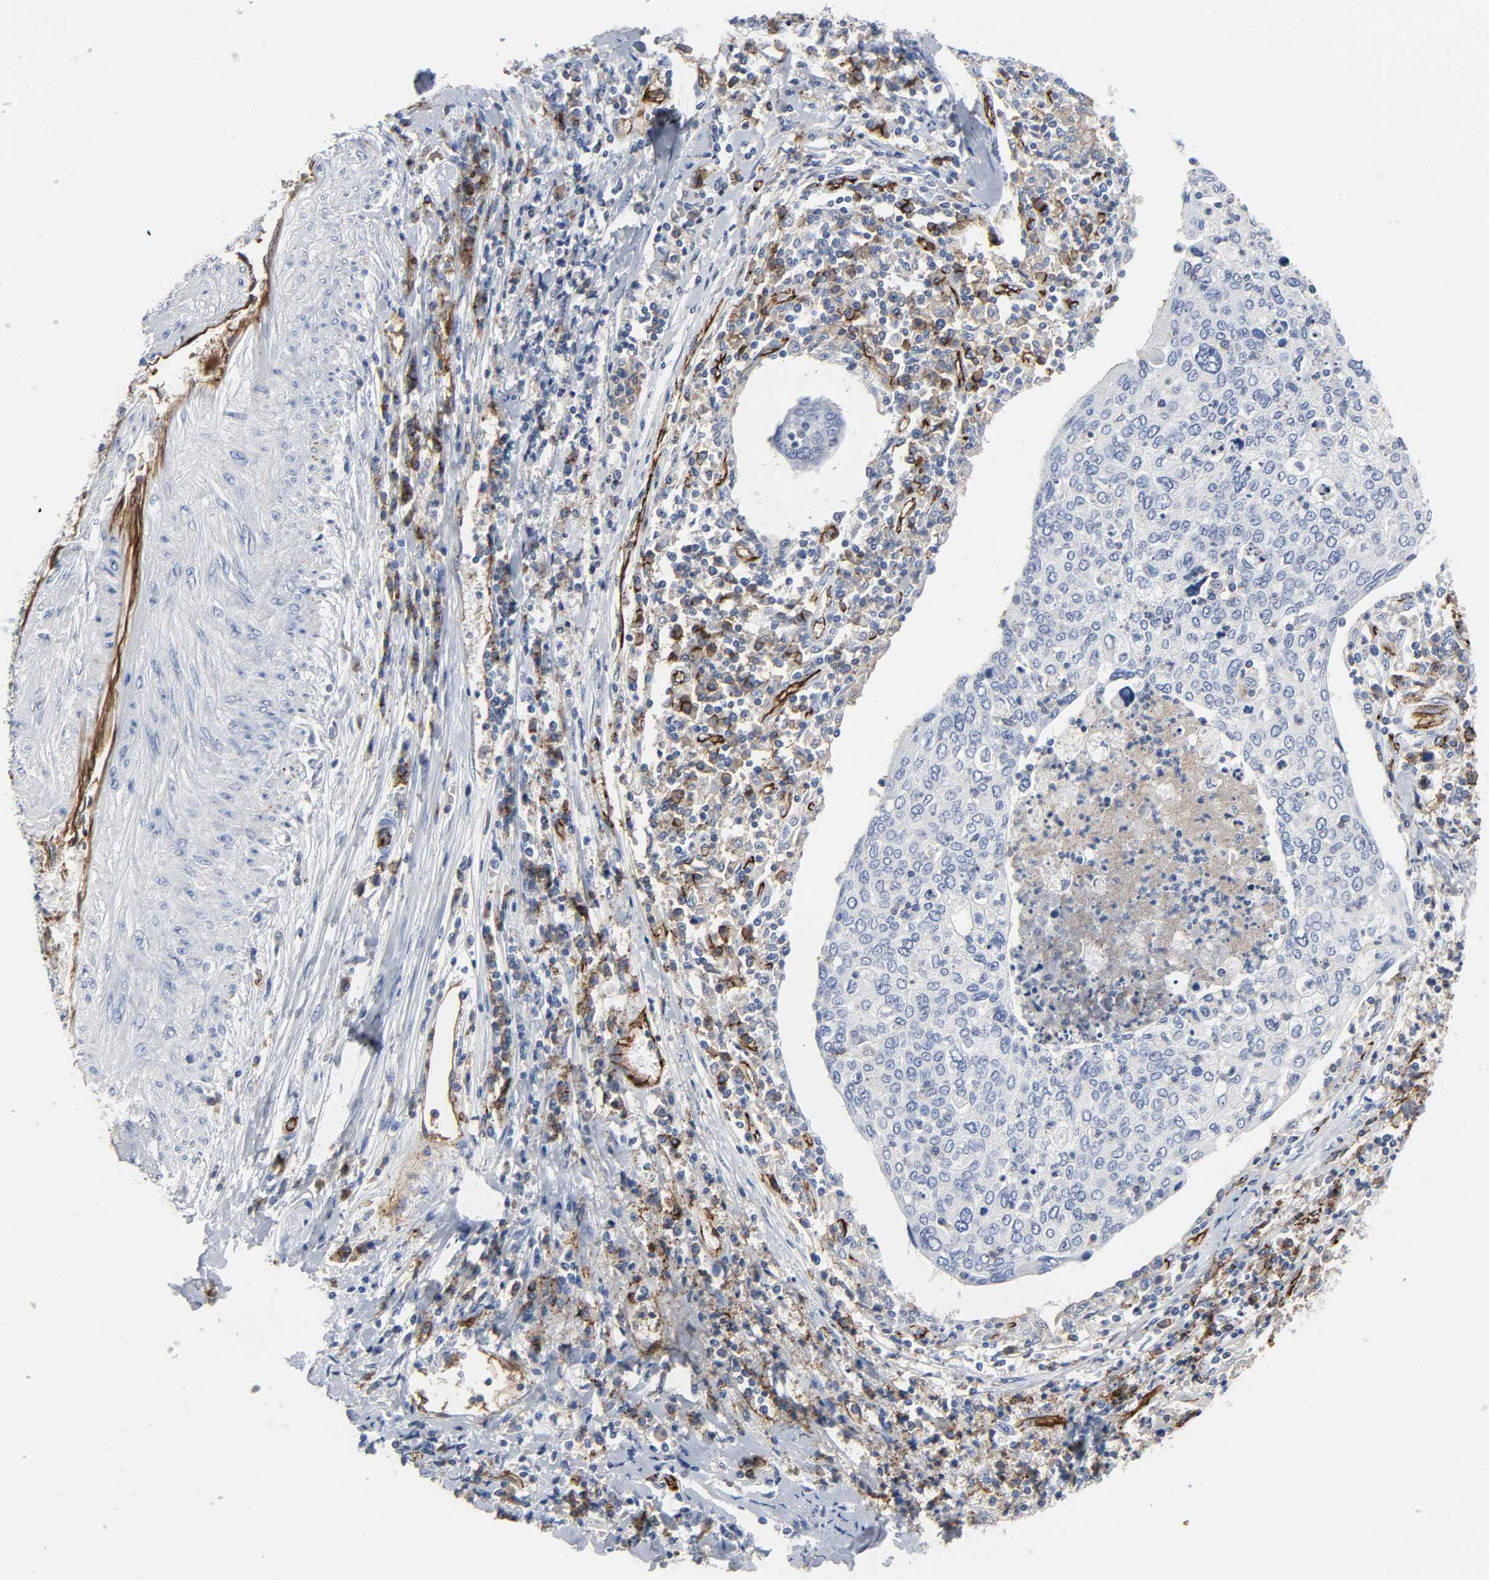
{"staining": {"intensity": "negative", "quantity": "none", "location": "none"}, "tissue": "cervical cancer", "cell_type": "Tumor cells", "image_type": "cancer", "snomed": [{"axis": "morphology", "description": "Squamous cell carcinoma, NOS"}, {"axis": "topography", "description": "Cervix"}], "caption": "The IHC image has no significant staining in tumor cells of cervical cancer (squamous cell carcinoma) tissue.", "gene": "PECAM1", "patient": {"sex": "female", "age": 40}}